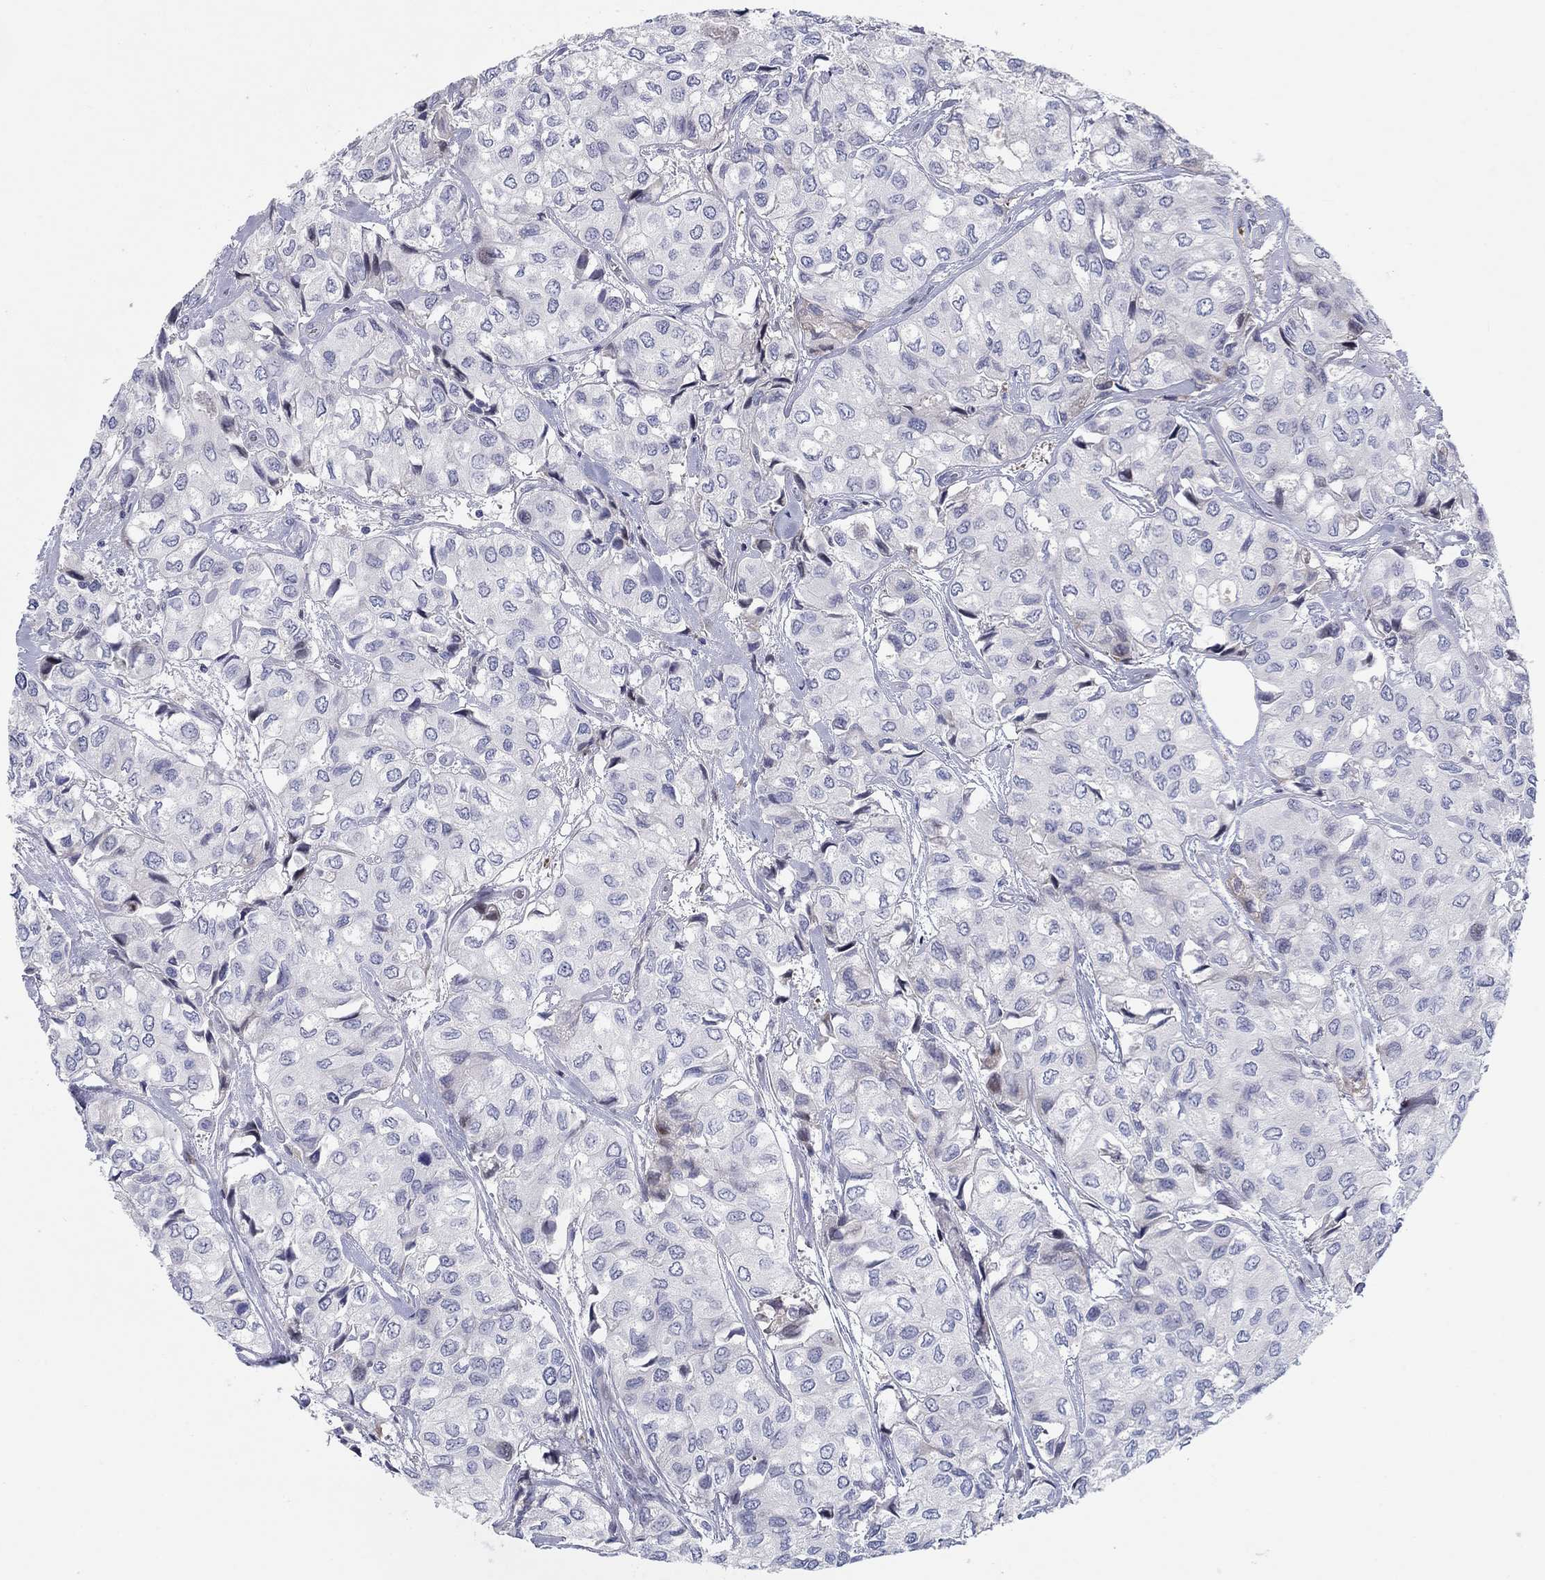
{"staining": {"intensity": "negative", "quantity": "none", "location": "none"}, "tissue": "urothelial cancer", "cell_type": "Tumor cells", "image_type": "cancer", "snomed": [{"axis": "morphology", "description": "Urothelial carcinoma, High grade"}, {"axis": "topography", "description": "Urinary bladder"}], "caption": "Image shows no significant protein expression in tumor cells of urothelial cancer.", "gene": "ARHGAP36", "patient": {"sex": "male", "age": 73}}